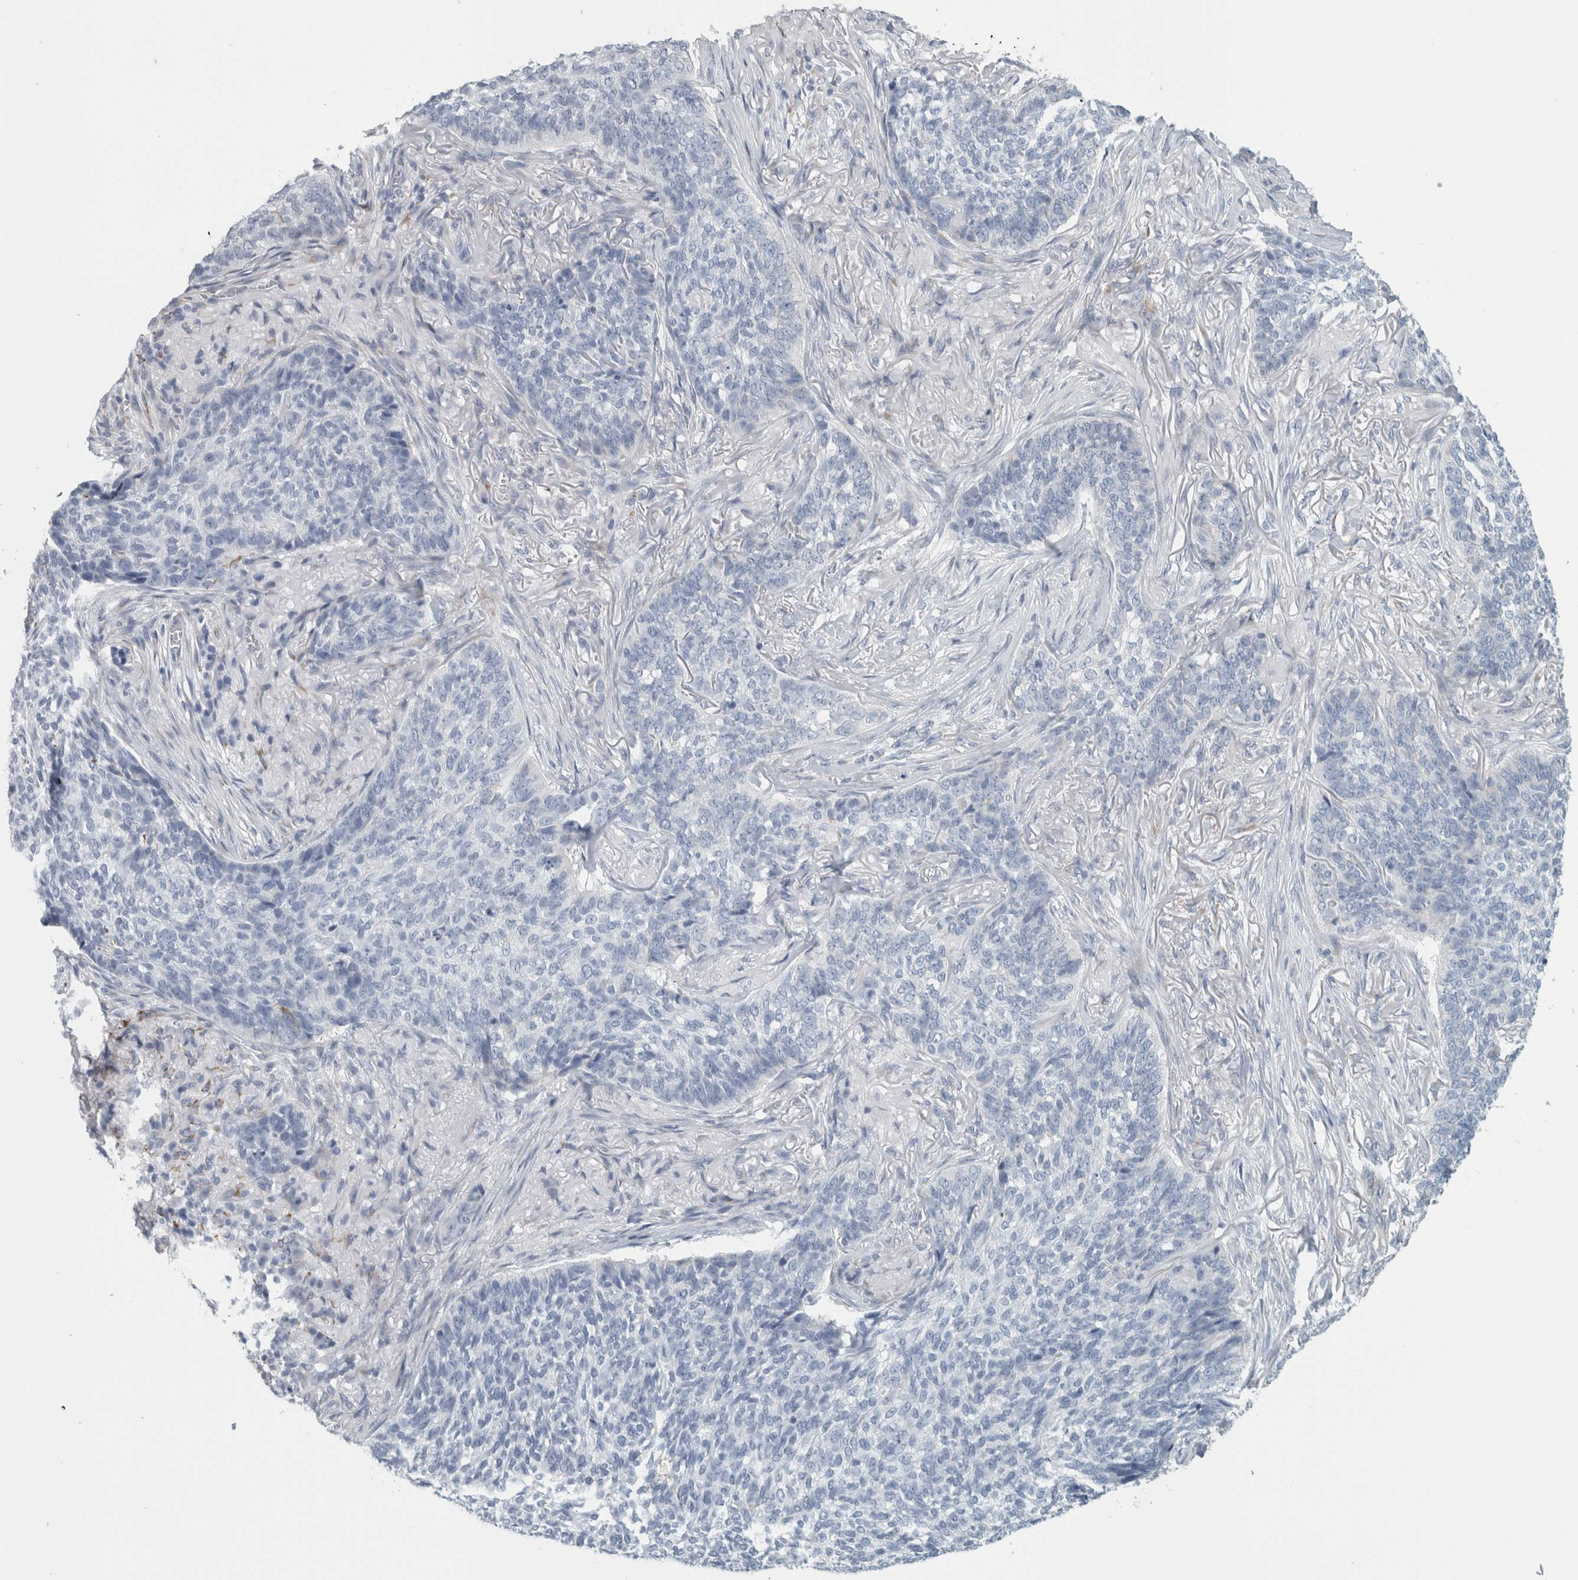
{"staining": {"intensity": "negative", "quantity": "none", "location": "none"}, "tissue": "skin cancer", "cell_type": "Tumor cells", "image_type": "cancer", "snomed": [{"axis": "morphology", "description": "Basal cell carcinoma"}, {"axis": "topography", "description": "Skin"}], "caption": "Tumor cells show no significant protein staining in skin cancer (basal cell carcinoma).", "gene": "B3GNT3", "patient": {"sex": "male", "age": 85}}